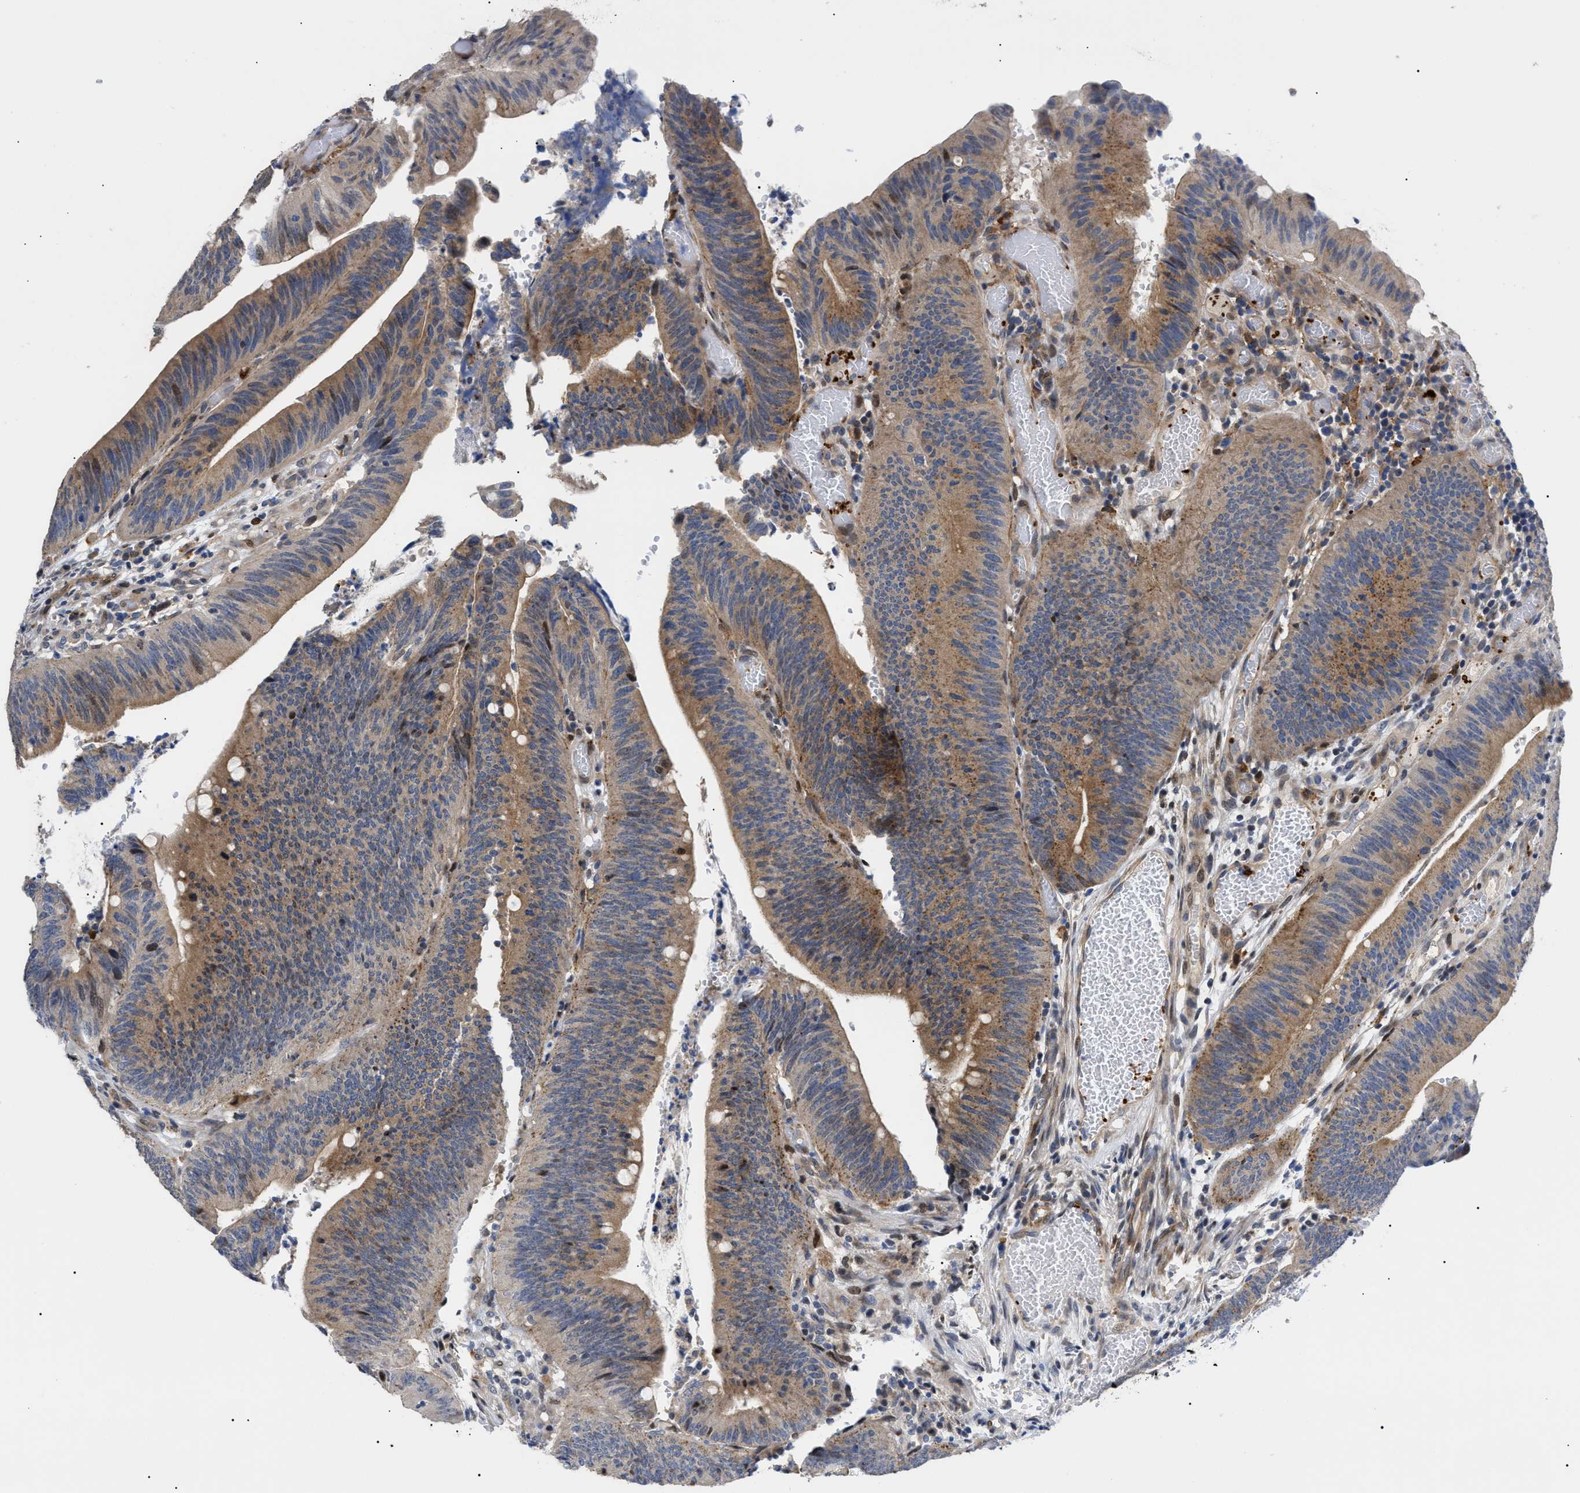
{"staining": {"intensity": "moderate", "quantity": ">75%", "location": "cytoplasmic/membranous,nuclear"}, "tissue": "colorectal cancer", "cell_type": "Tumor cells", "image_type": "cancer", "snomed": [{"axis": "morphology", "description": "Normal tissue, NOS"}, {"axis": "morphology", "description": "Adenocarcinoma, NOS"}, {"axis": "topography", "description": "Rectum"}], "caption": "Protein staining shows moderate cytoplasmic/membranous and nuclear expression in about >75% of tumor cells in colorectal adenocarcinoma.", "gene": "SFXN5", "patient": {"sex": "female", "age": 66}}